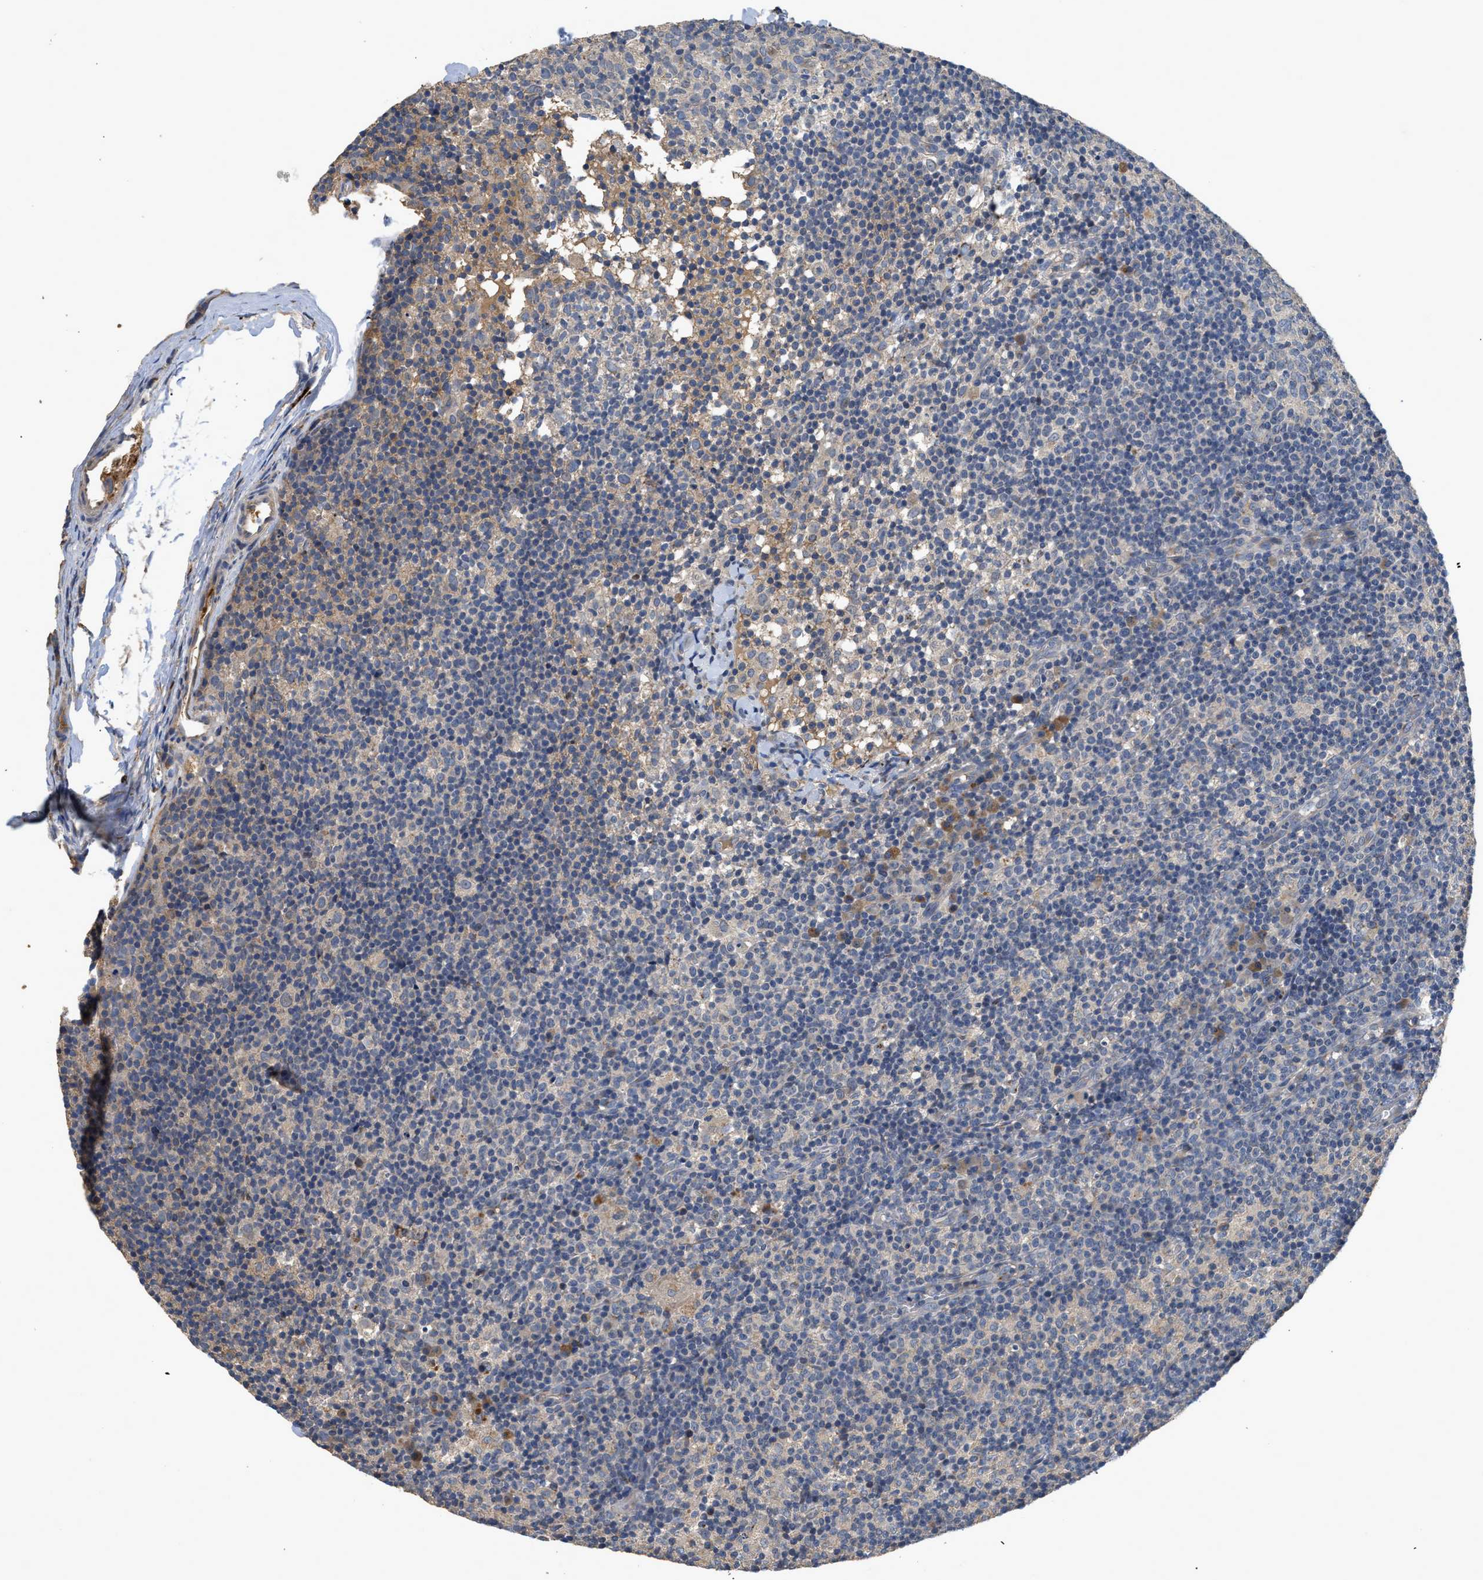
{"staining": {"intensity": "negative", "quantity": "none", "location": "none"}, "tissue": "lymph node", "cell_type": "Germinal center cells", "image_type": "normal", "snomed": [{"axis": "morphology", "description": "Normal tissue, NOS"}, {"axis": "morphology", "description": "Inflammation, NOS"}, {"axis": "topography", "description": "Lymph node"}], "caption": "Immunohistochemical staining of unremarkable lymph node shows no significant staining in germinal center cells. The staining is performed using DAB brown chromogen with nuclei counter-stained in using hematoxylin.", "gene": "SIK2", "patient": {"sex": "male", "age": 55}}